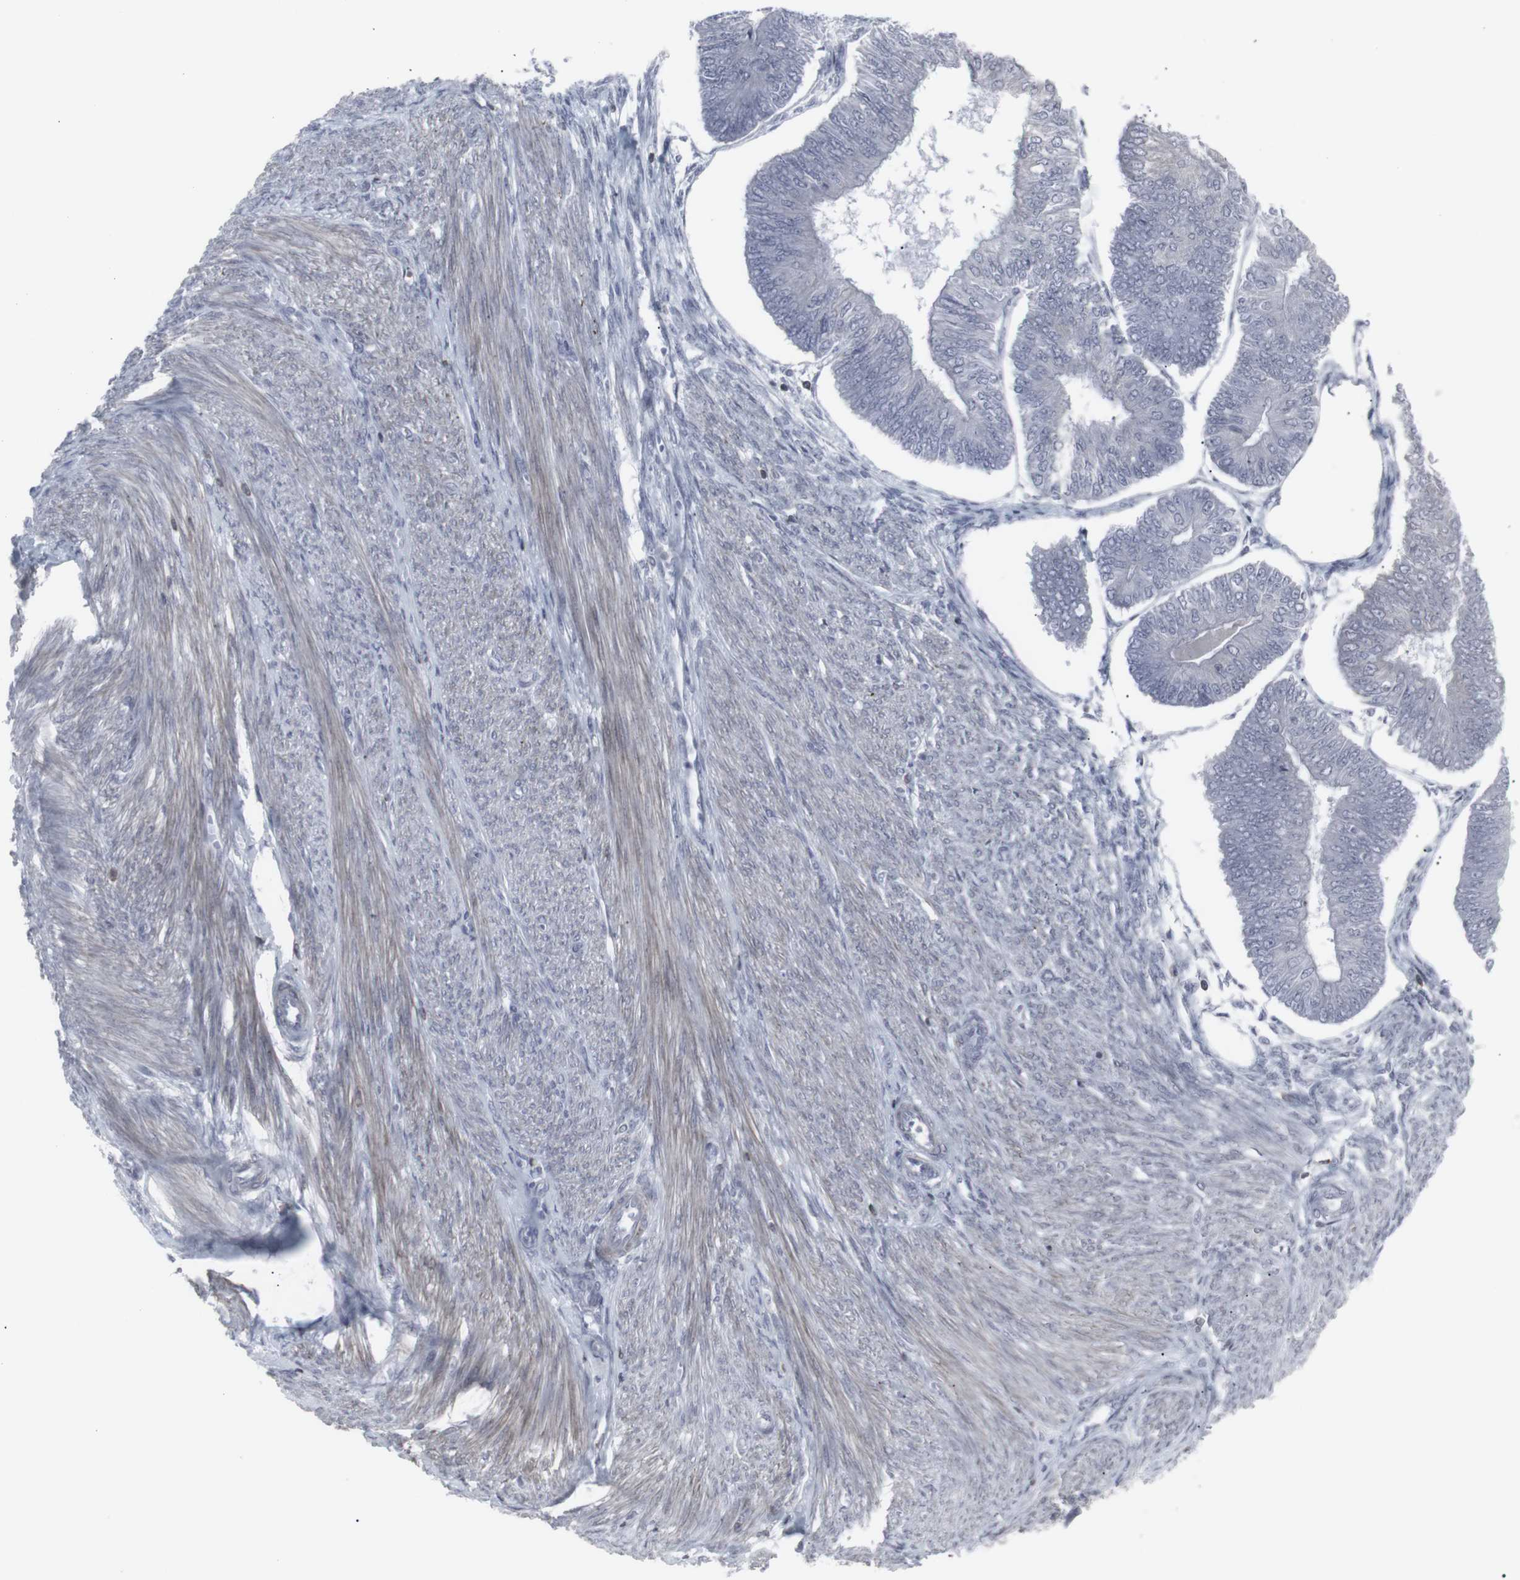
{"staining": {"intensity": "negative", "quantity": "none", "location": "none"}, "tissue": "endometrial cancer", "cell_type": "Tumor cells", "image_type": "cancer", "snomed": [{"axis": "morphology", "description": "Adenocarcinoma, NOS"}, {"axis": "topography", "description": "Endometrium"}], "caption": "High power microscopy photomicrograph of an immunohistochemistry (IHC) photomicrograph of endometrial cancer, revealing no significant positivity in tumor cells.", "gene": "APOBEC2", "patient": {"sex": "female", "age": 58}}